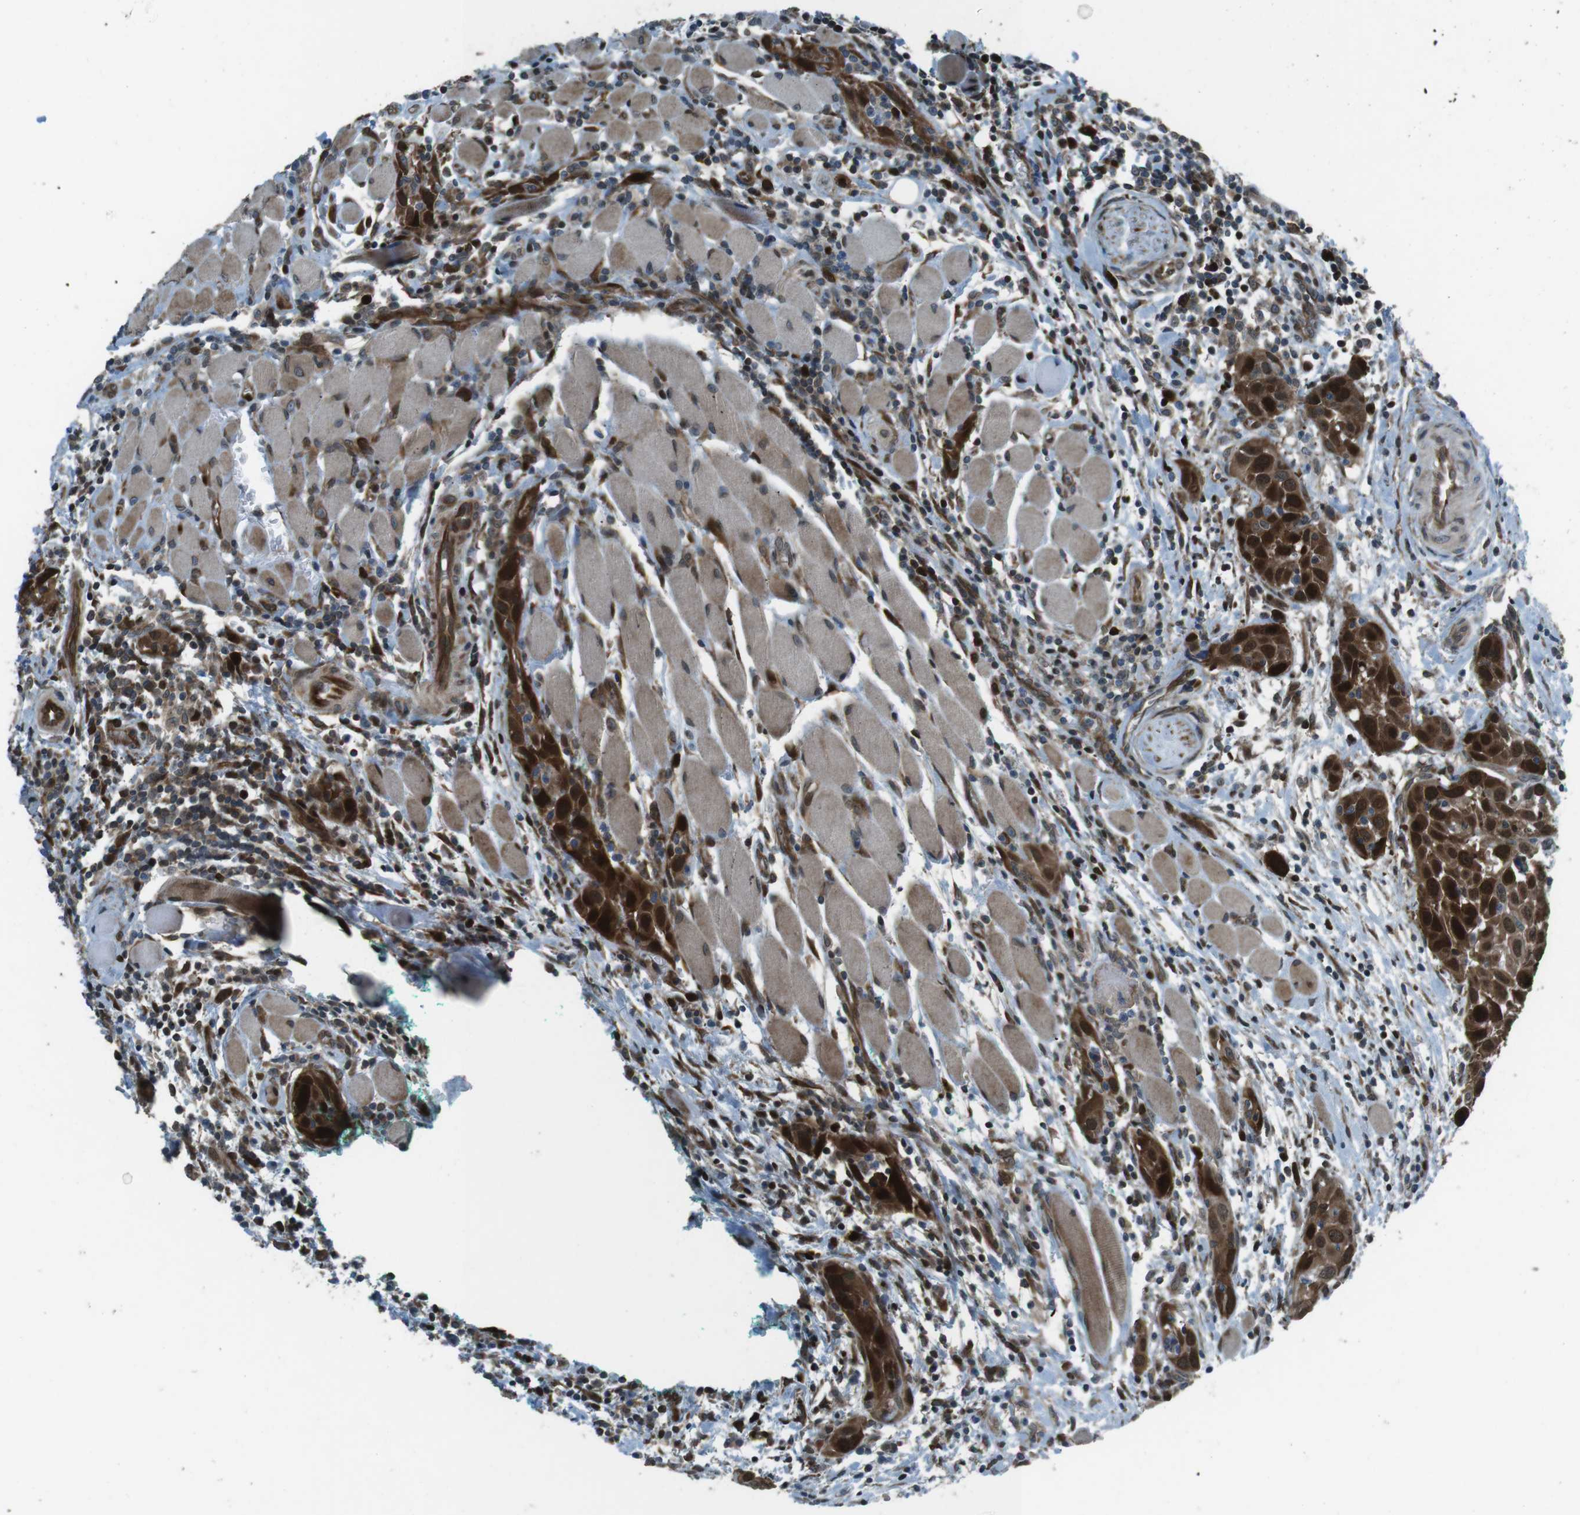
{"staining": {"intensity": "strong", "quantity": ">75%", "location": "cytoplasmic/membranous,nuclear"}, "tissue": "head and neck cancer", "cell_type": "Tumor cells", "image_type": "cancer", "snomed": [{"axis": "morphology", "description": "Squamous cell carcinoma, NOS"}, {"axis": "topography", "description": "Oral tissue"}, {"axis": "topography", "description": "Head-Neck"}], "caption": "IHC micrograph of neoplastic tissue: human head and neck cancer stained using immunohistochemistry displays high levels of strong protein expression localized specifically in the cytoplasmic/membranous and nuclear of tumor cells, appearing as a cytoplasmic/membranous and nuclear brown color.", "gene": "ZNF330", "patient": {"sex": "female", "age": 50}}